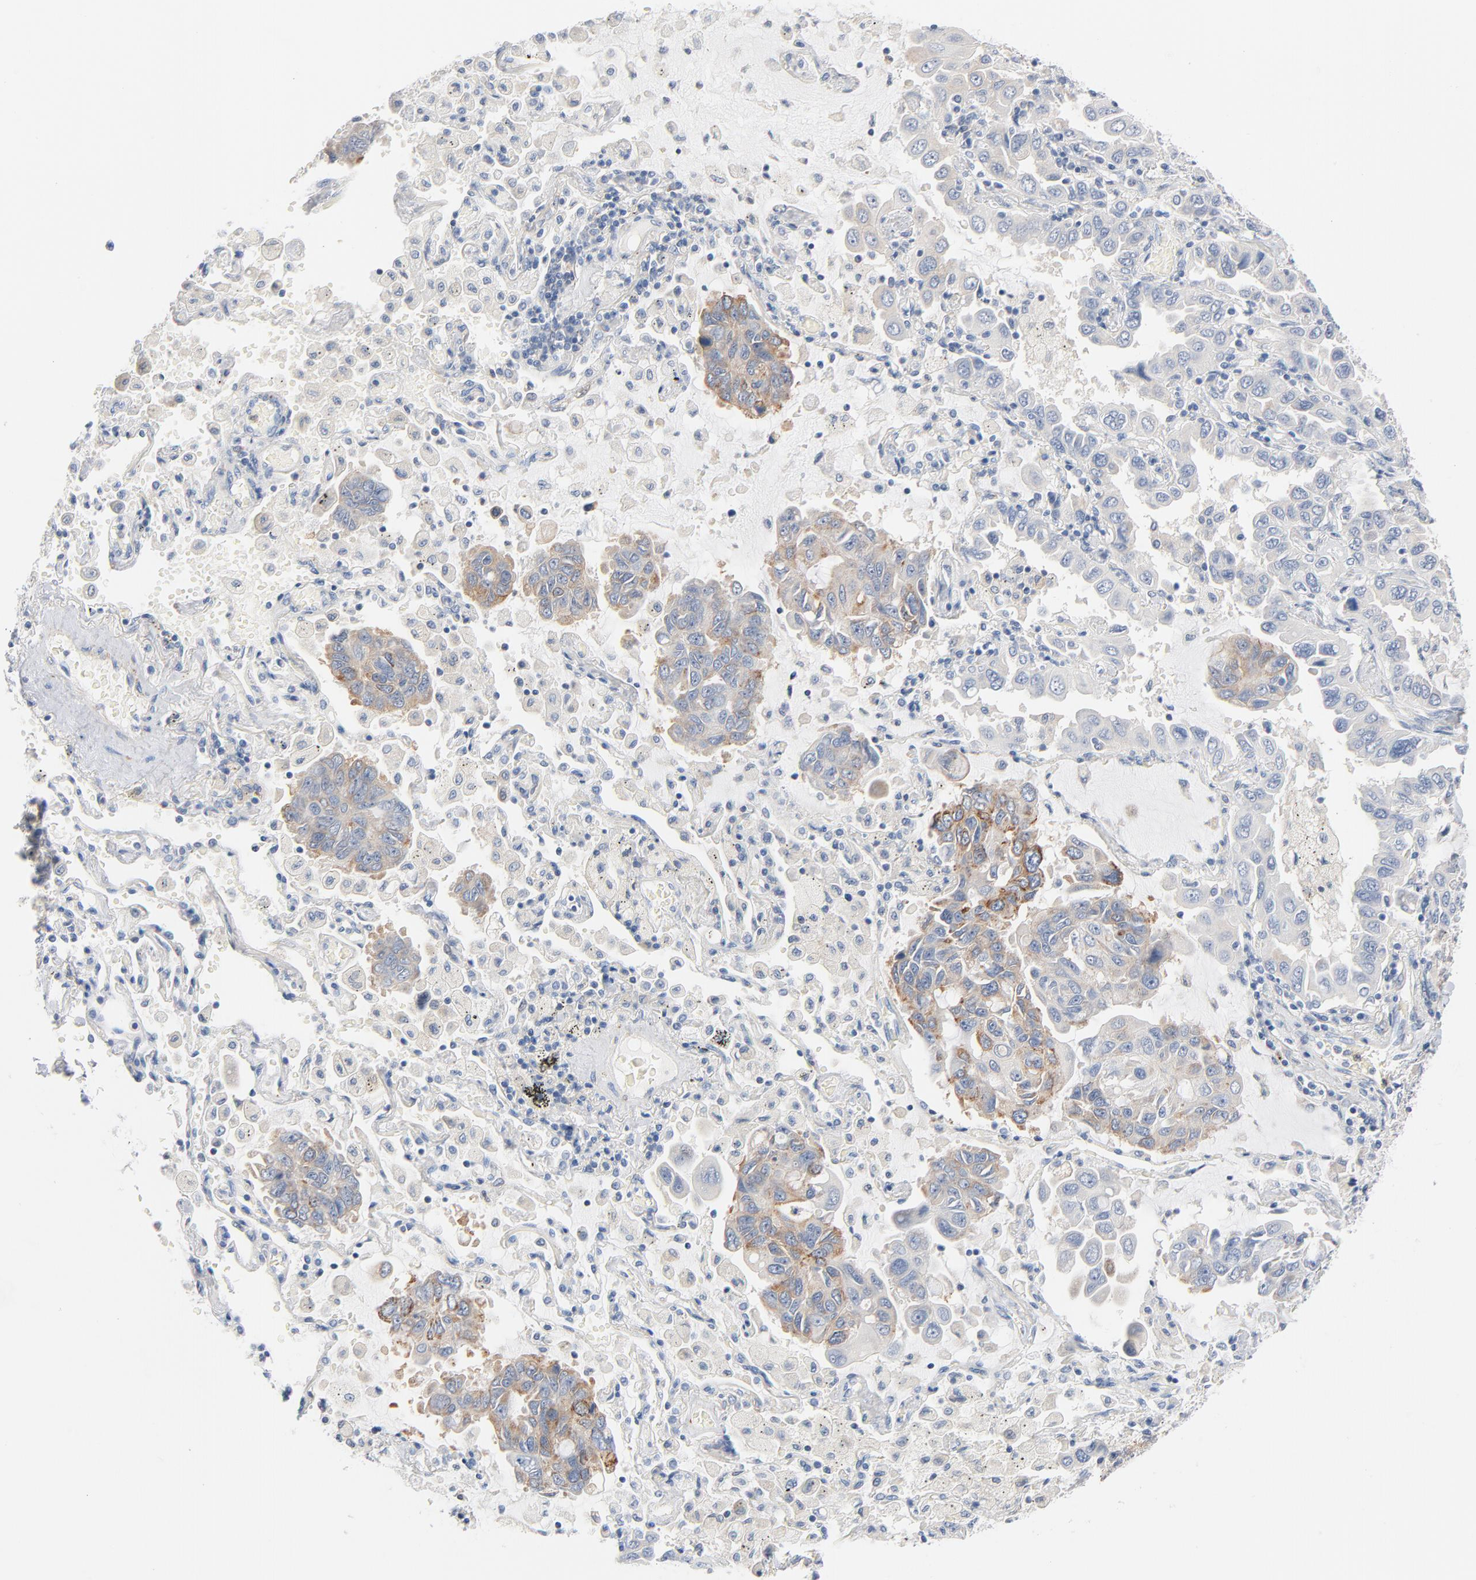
{"staining": {"intensity": "moderate", "quantity": "25%-75%", "location": "cytoplasmic/membranous"}, "tissue": "lung cancer", "cell_type": "Tumor cells", "image_type": "cancer", "snomed": [{"axis": "morphology", "description": "Adenocarcinoma, NOS"}, {"axis": "topography", "description": "Lung"}], "caption": "This histopathology image exhibits immunohistochemistry (IHC) staining of human lung adenocarcinoma, with medium moderate cytoplasmic/membranous positivity in about 25%-75% of tumor cells.", "gene": "IFT43", "patient": {"sex": "male", "age": 64}}